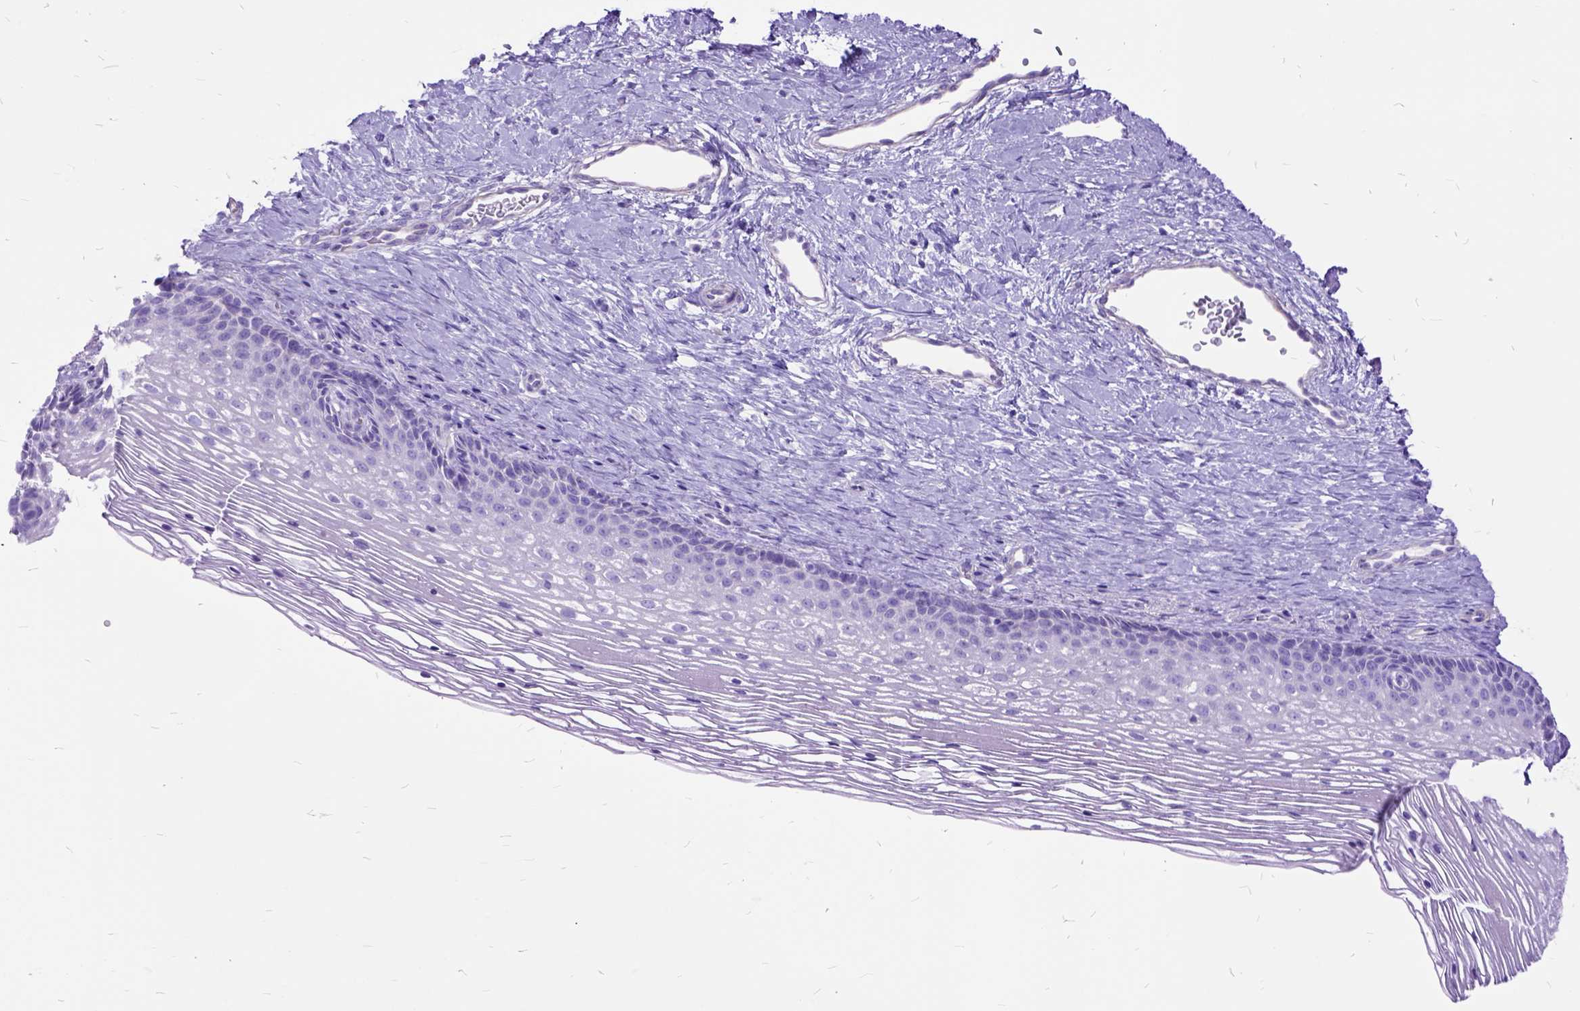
{"staining": {"intensity": "negative", "quantity": "none", "location": "none"}, "tissue": "cervix", "cell_type": "Glandular cells", "image_type": "normal", "snomed": [{"axis": "morphology", "description": "Normal tissue, NOS"}, {"axis": "topography", "description": "Cervix"}], "caption": "Immunohistochemistry (IHC) of unremarkable human cervix exhibits no staining in glandular cells.", "gene": "ARL9", "patient": {"sex": "female", "age": 34}}